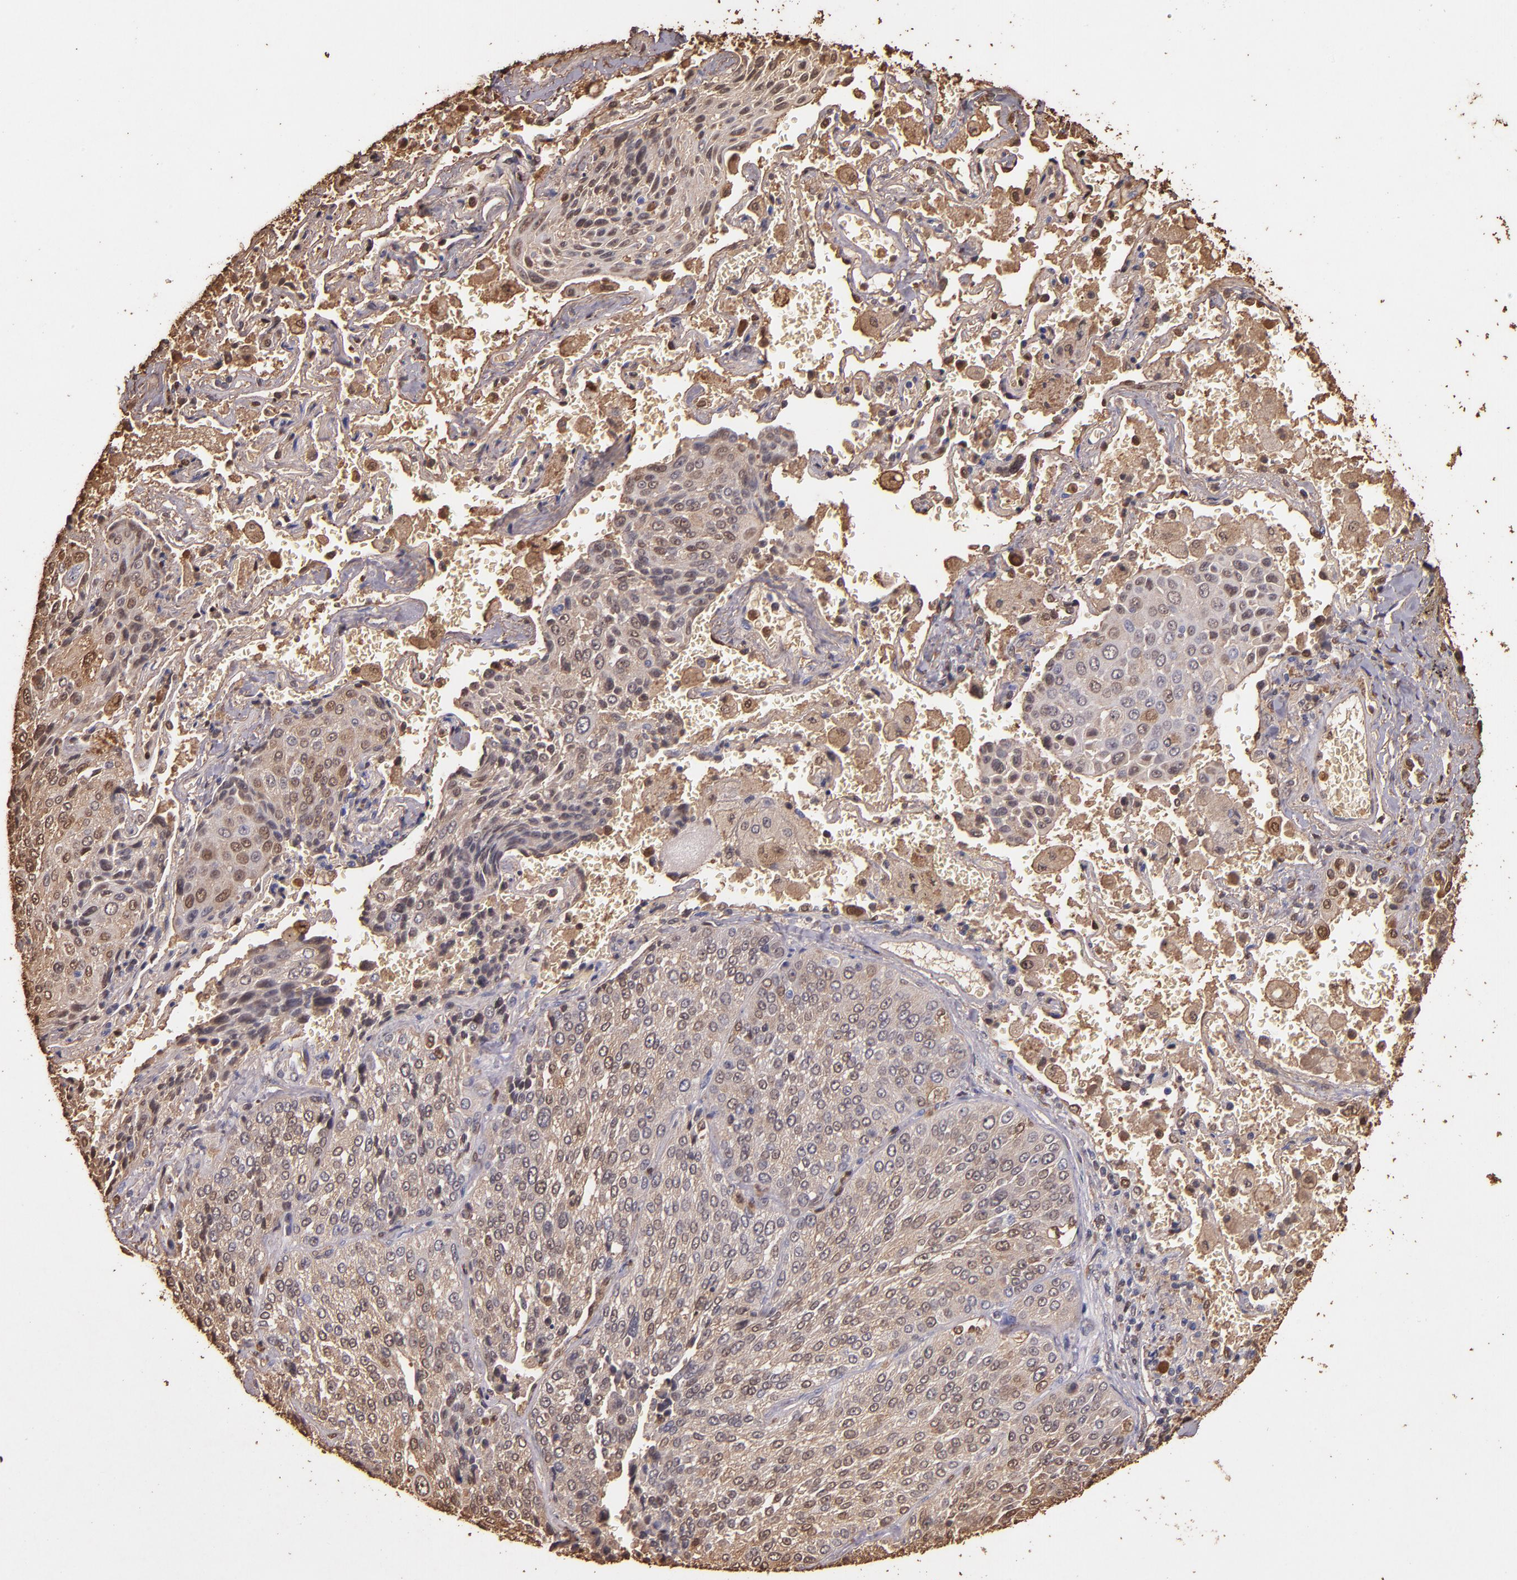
{"staining": {"intensity": "weak", "quantity": ">75%", "location": "cytoplasmic/membranous,nuclear"}, "tissue": "lung cancer", "cell_type": "Tumor cells", "image_type": "cancer", "snomed": [{"axis": "morphology", "description": "Squamous cell carcinoma, NOS"}, {"axis": "topography", "description": "Lung"}], "caption": "Tumor cells demonstrate weak cytoplasmic/membranous and nuclear positivity in approximately >75% of cells in lung cancer.", "gene": "S100A6", "patient": {"sex": "male", "age": 54}}